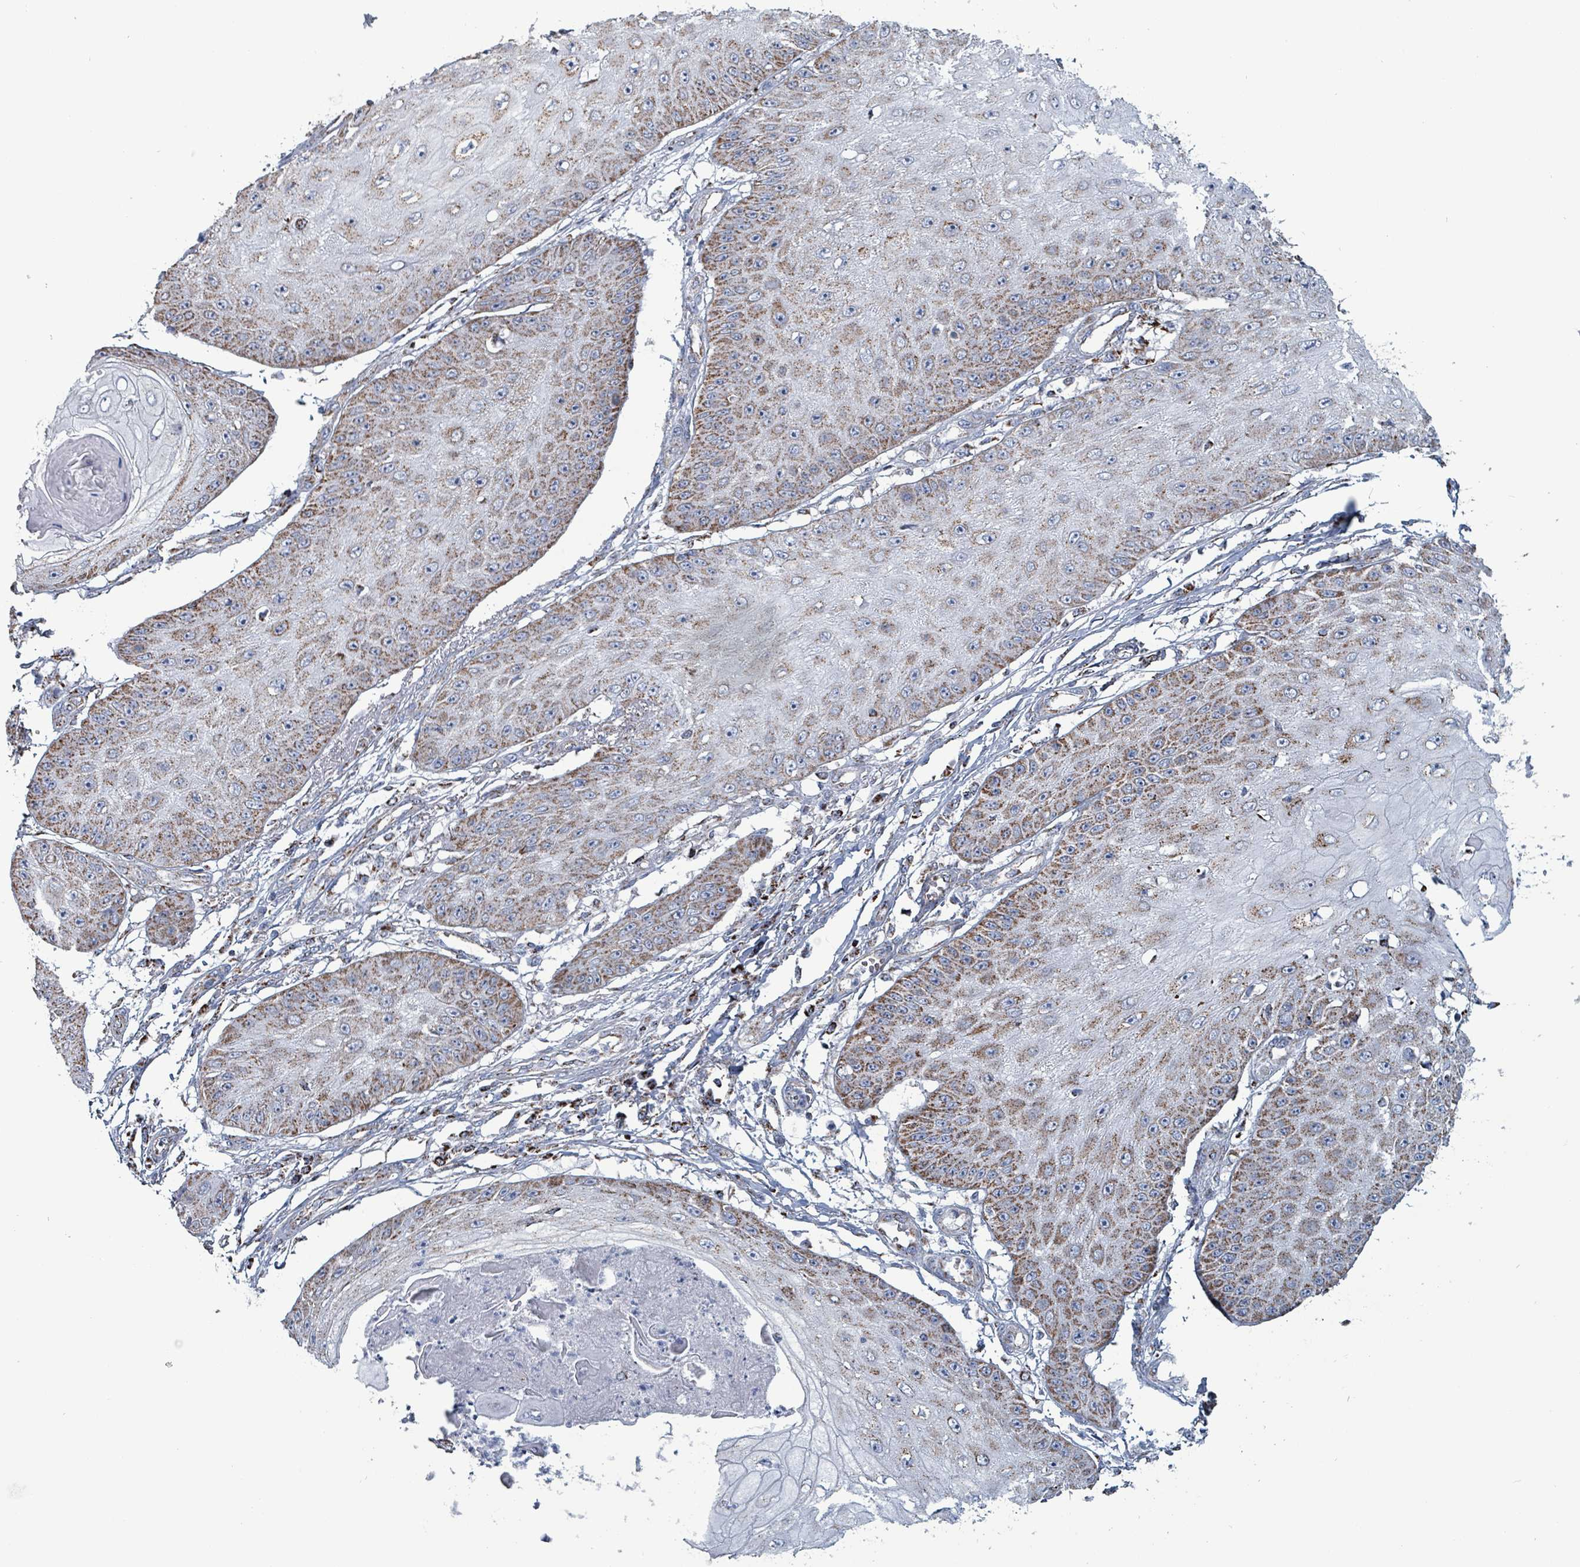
{"staining": {"intensity": "moderate", "quantity": ">75%", "location": "cytoplasmic/membranous"}, "tissue": "skin cancer", "cell_type": "Tumor cells", "image_type": "cancer", "snomed": [{"axis": "morphology", "description": "Squamous cell carcinoma, NOS"}, {"axis": "topography", "description": "Skin"}], "caption": "Immunohistochemistry (IHC) image of human skin squamous cell carcinoma stained for a protein (brown), which displays medium levels of moderate cytoplasmic/membranous positivity in about >75% of tumor cells.", "gene": "IDH3B", "patient": {"sex": "male", "age": 70}}